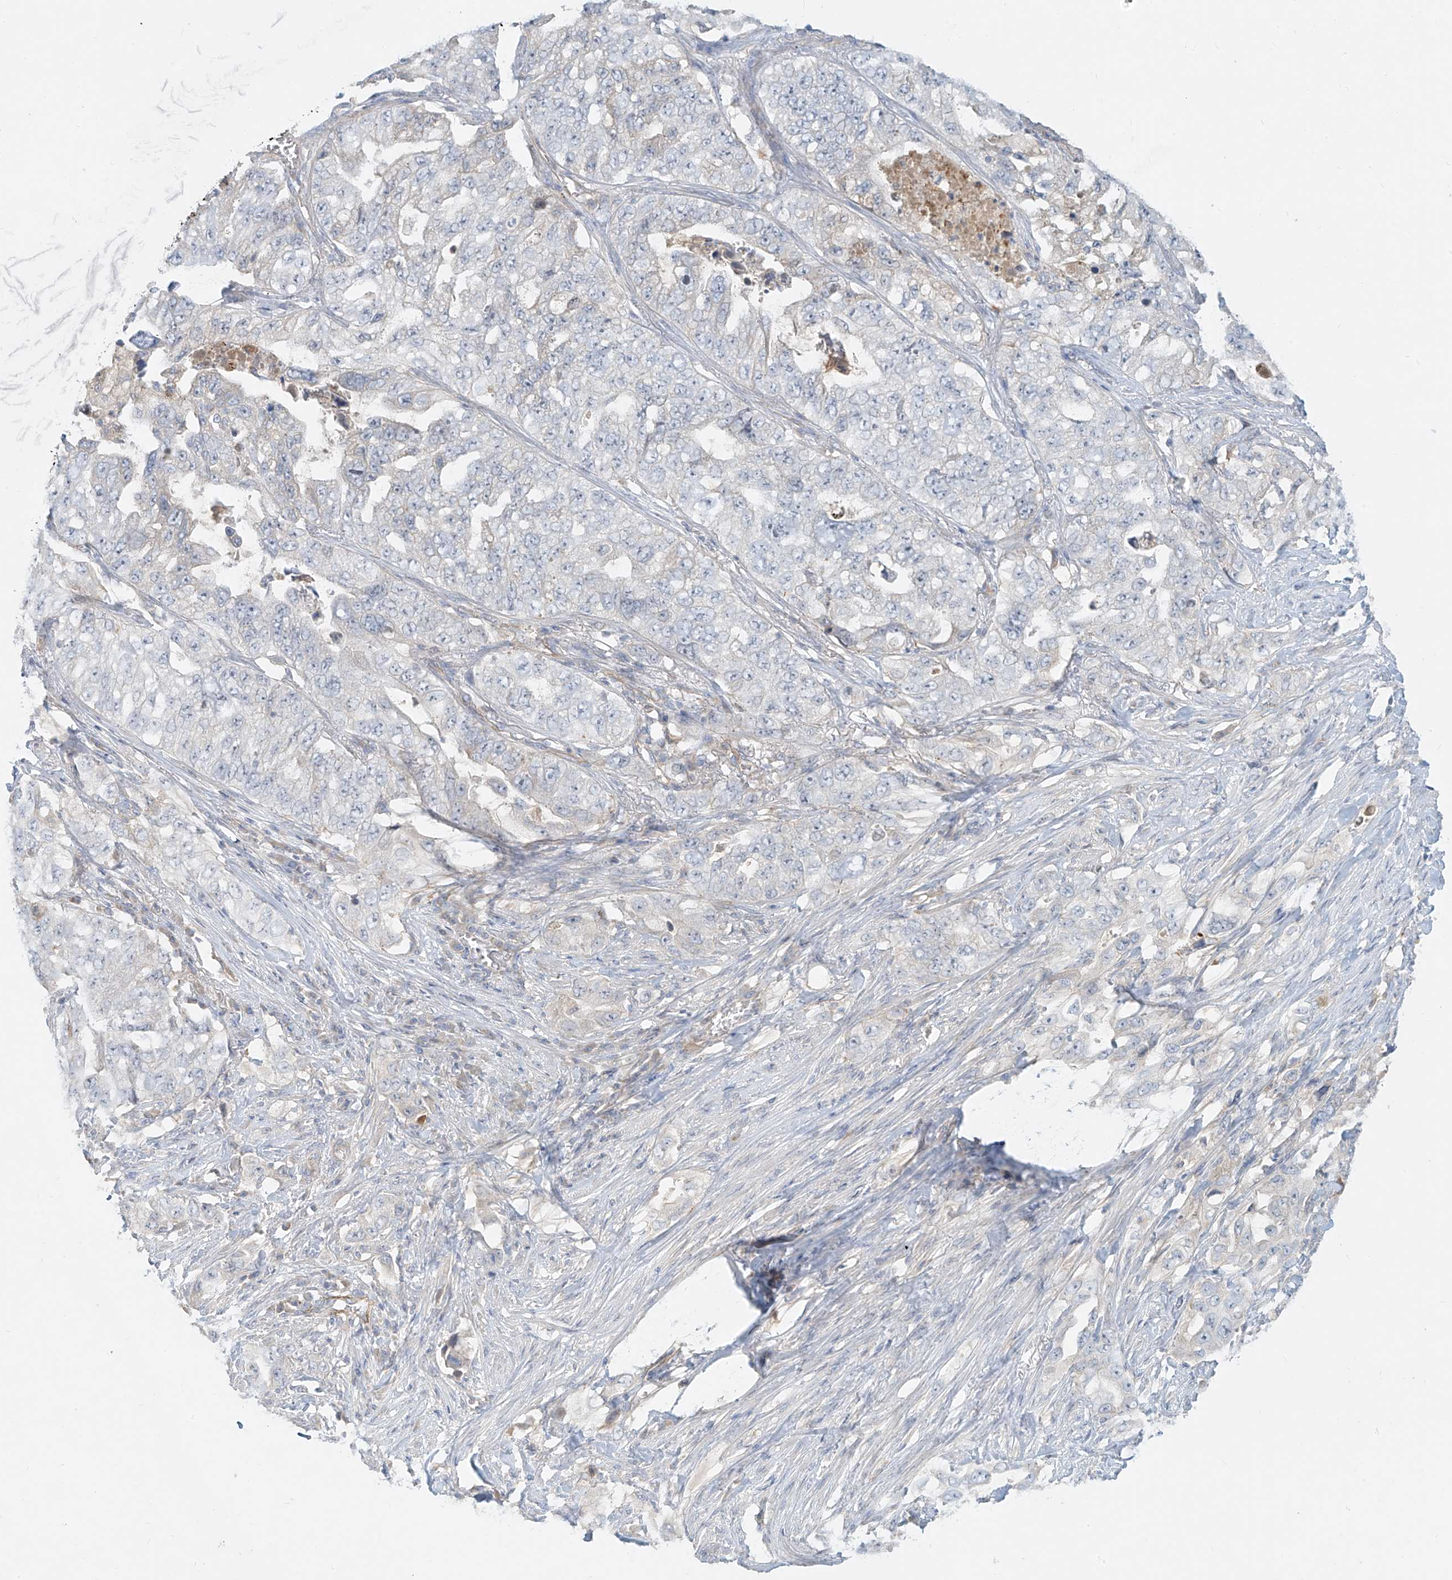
{"staining": {"intensity": "negative", "quantity": "none", "location": "none"}, "tissue": "lung cancer", "cell_type": "Tumor cells", "image_type": "cancer", "snomed": [{"axis": "morphology", "description": "Adenocarcinoma, NOS"}, {"axis": "topography", "description": "Lung"}], "caption": "Tumor cells are negative for brown protein staining in adenocarcinoma (lung).", "gene": "C2orf42", "patient": {"sex": "female", "age": 51}}